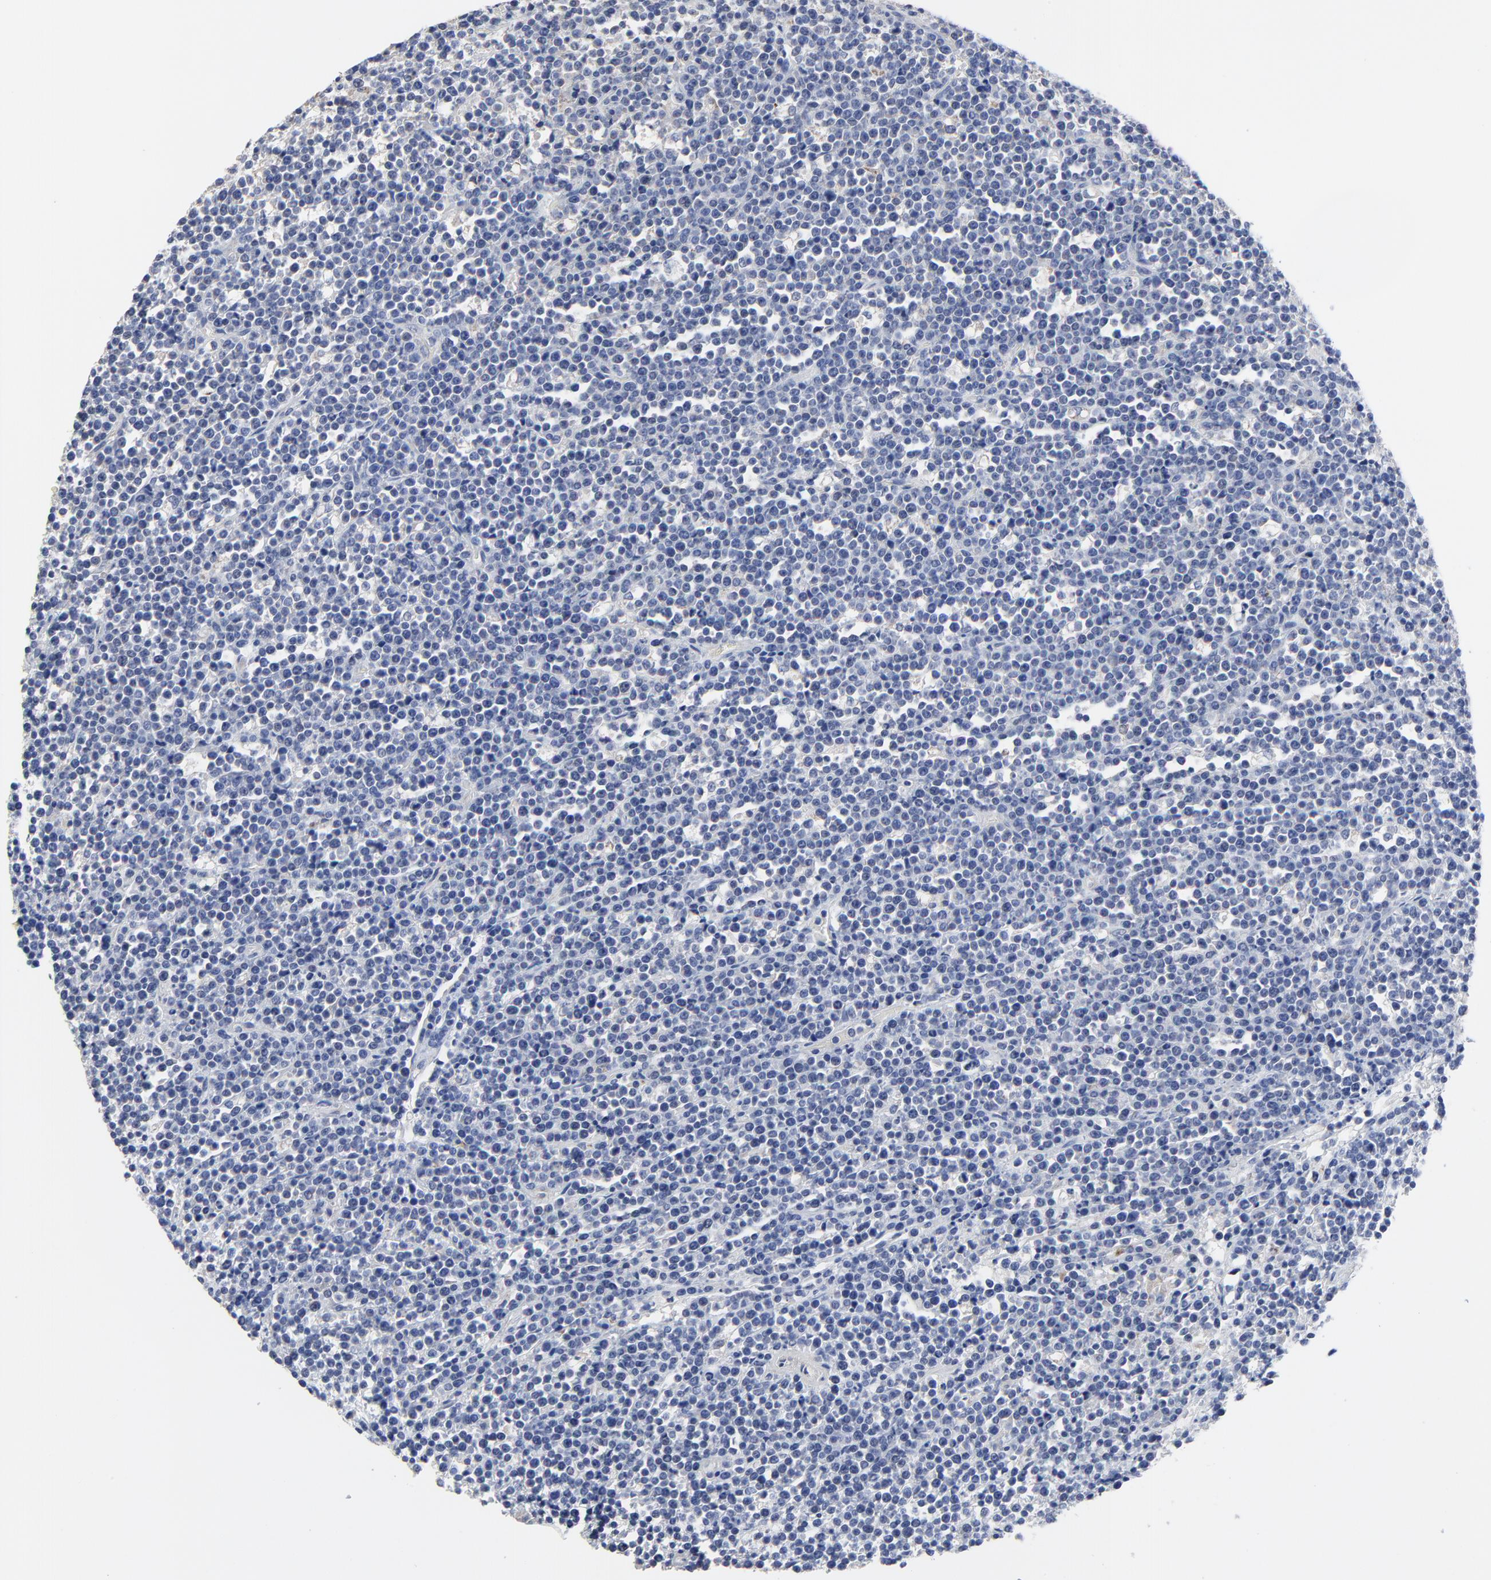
{"staining": {"intensity": "negative", "quantity": "none", "location": "none"}, "tissue": "lymphoma", "cell_type": "Tumor cells", "image_type": "cancer", "snomed": [{"axis": "morphology", "description": "Malignant lymphoma, non-Hodgkin's type, High grade"}, {"axis": "topography", "description": "Ovary"}], "caption": "Tumor cells are negative for brown protein staining in malignant lymphoma, non-Hodgkin's type (high-grade).", "gene": "DHRSX", "patient": {"sex": "female", "age": 56}}